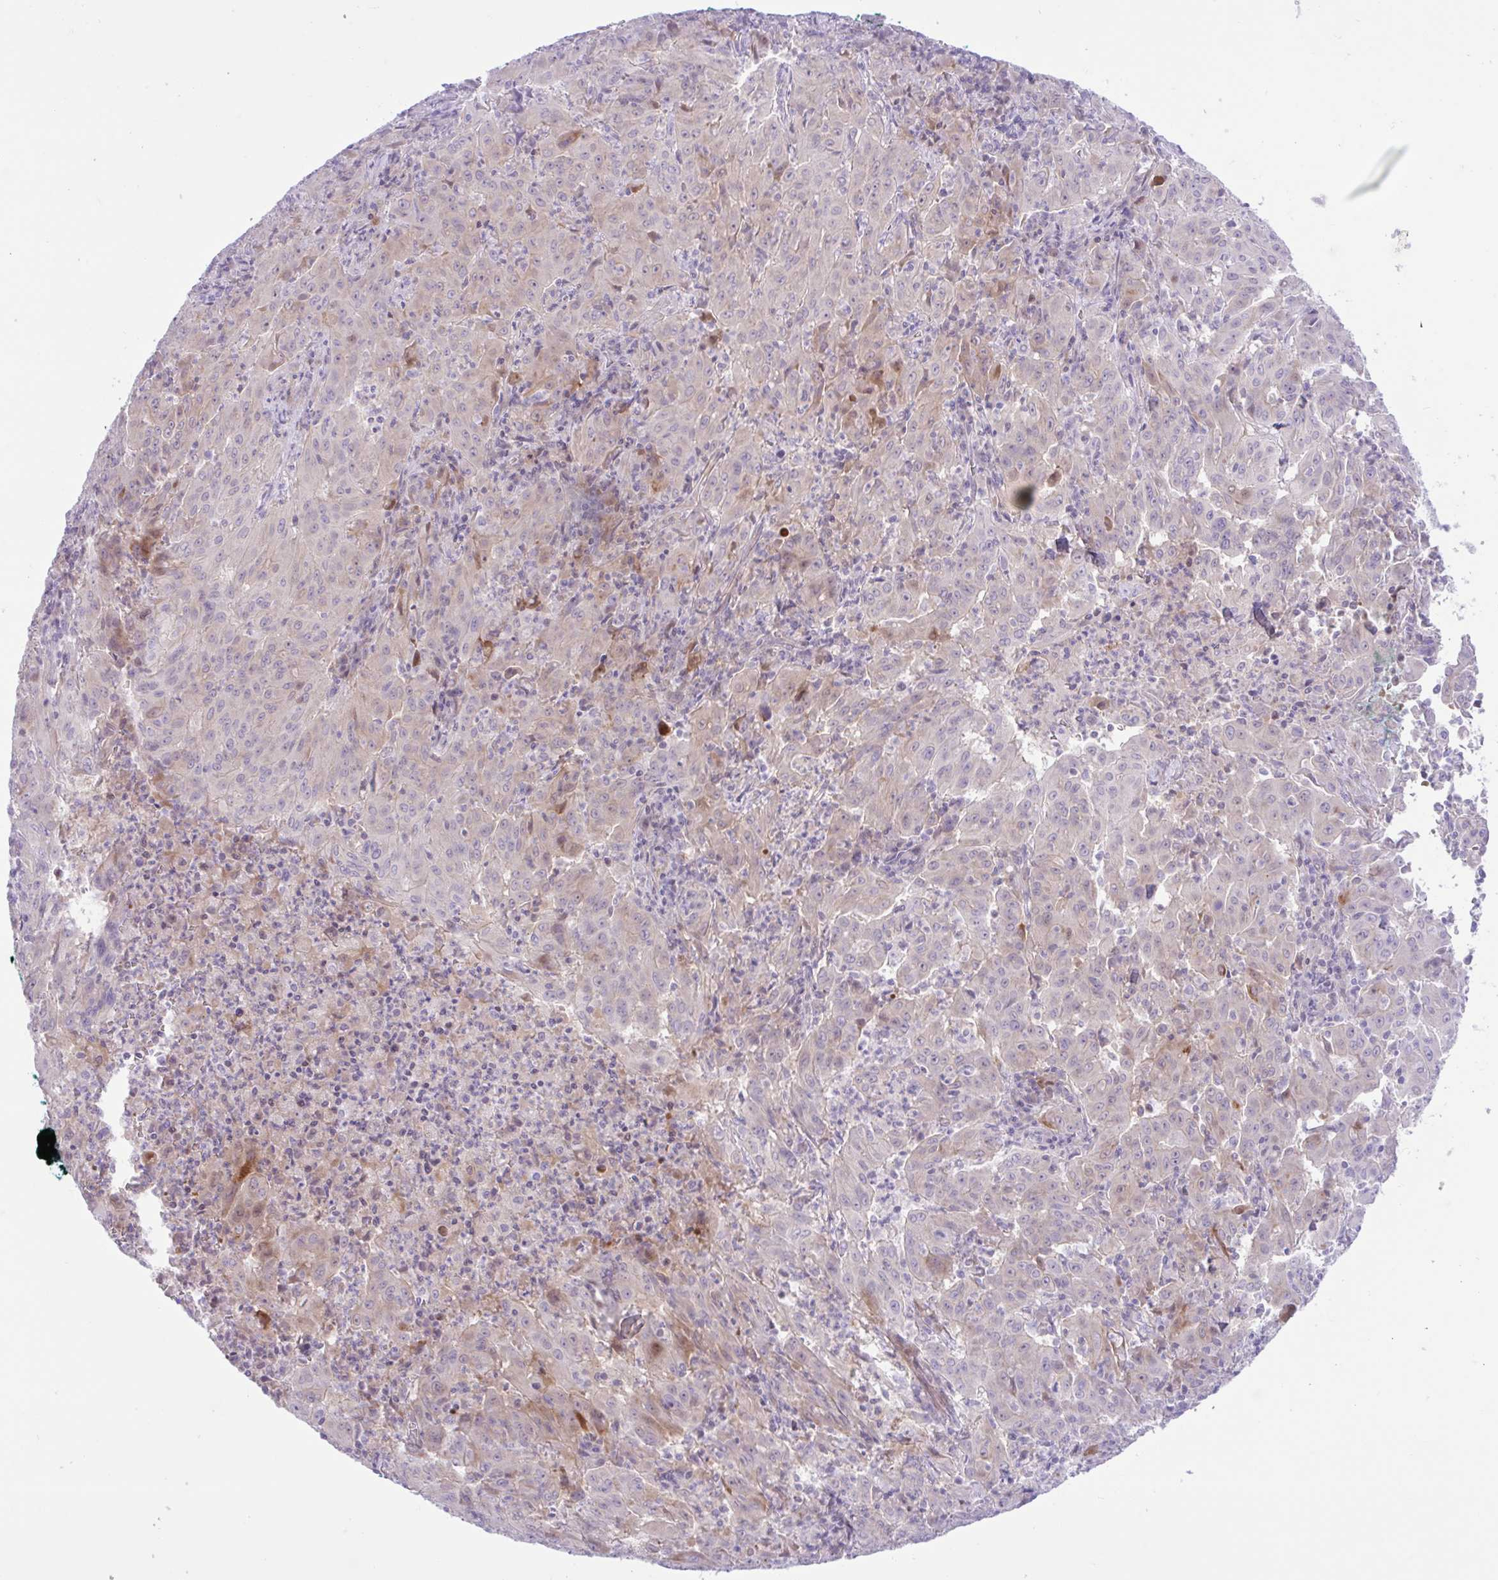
{"staining": {"intensity": "weak", "quantity": "<25%", "location": "cytoplasmic/membranous"}, "tissue": "pancreatic cancer", "cell_type": "Tumor cells", "image_type": "cancer", "snomed": [{"axis": "morphology", "description": "Adenocarcinoma, NOS"}, {"axis": "topography", "description": "Pancreas"}], "caption": "Immunohistochemistry (IHC) histopathology image of pancreatic cancer stained for a protein (brown), which exhibits no staining in tumor cells.", "gene": "ZNF101", "patient": {"sex": "male", "age": 63}}